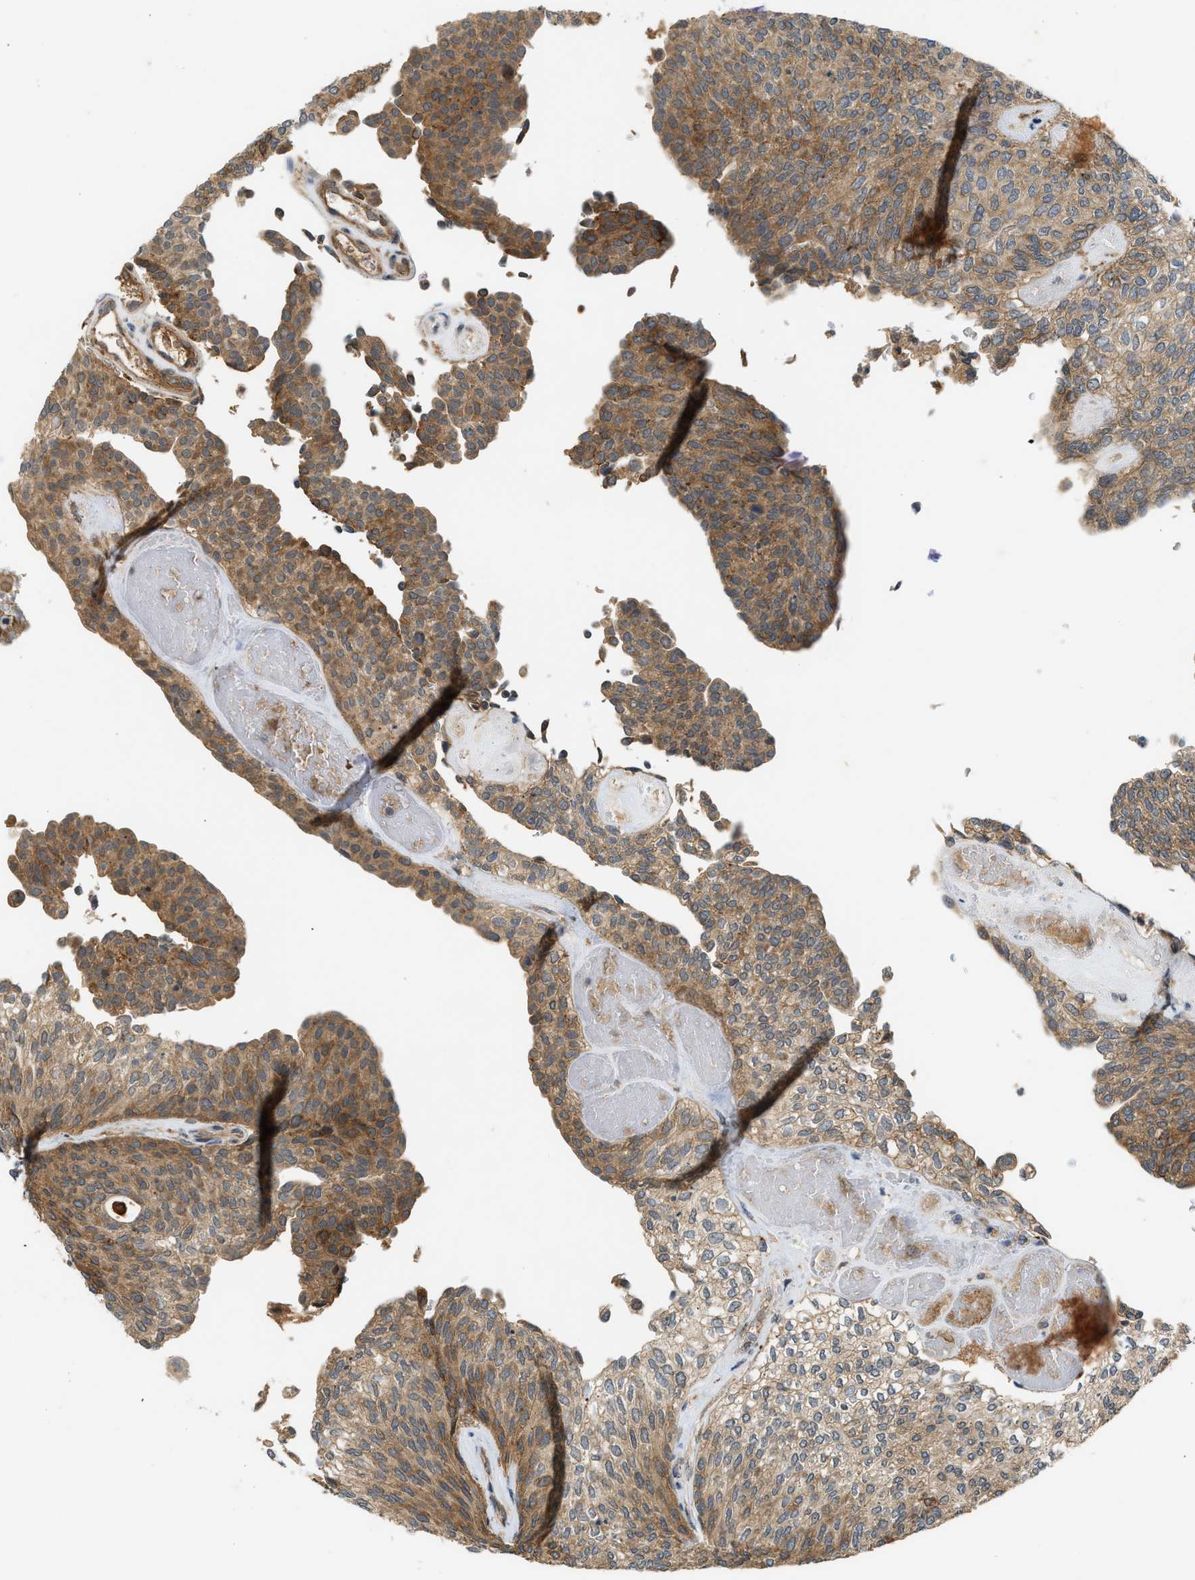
{"staining": {"intensity": "moderate", "quantity": "25%-75%", "location": "cytoplasmic/membranous"}, "tissue": "urothelial cancer", "cell_type": "Tumor cells", "image_type": "cancer", "snomed": [{"axis": "morphology", "description": "Urothelial carcinoma, Low grade"}, {"axis": "topography", "description": "Urinary bladder"}], "caption": "Urothelial cancer stained with DAB immunohistochemistry shows medium levels of moderate cytoplasmic/membranous expression in approximately 25%-75% of tumor cells.", "gene": "ADCY8", "patient": {"sex": "female", "age": 79}}